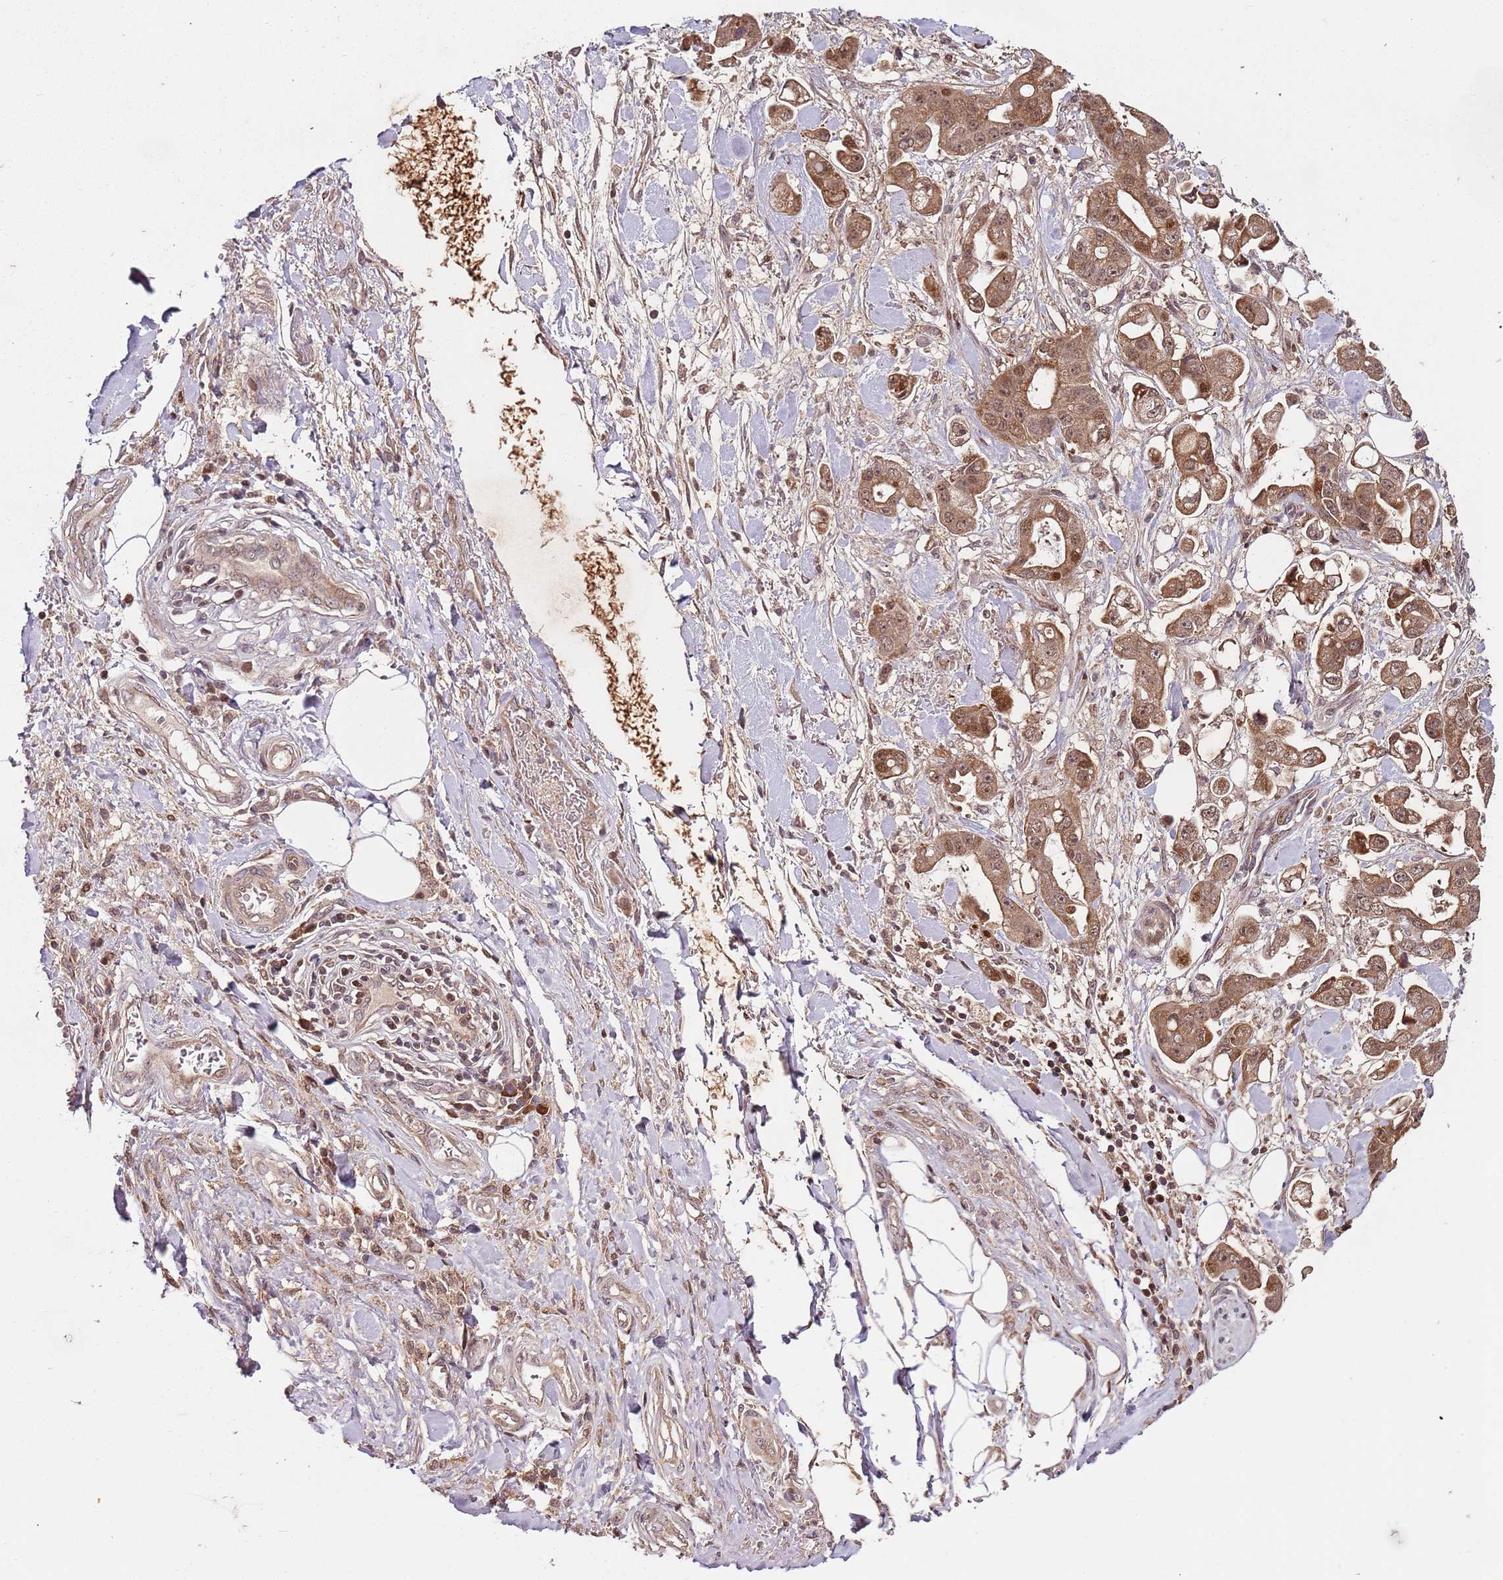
{"staining": {"intensity": "moderate", "quantity": ">75%", "location": "cytoplasmic/membranous,nuclear"}, "tissue": "stomach cancer", "cell_type": "Tumor cells", "image_type": "cancer", "snomed": [{"axis": "morphology", "description": "Adenocarcinoma, NOS"}, {"axis": "topography", "description": "Stomach"}], "caption": "Brown immunohistochemical staining in stomach adenocarcinoma displays moderate cytoplasmic/membranous and nuclear staining in about >75% of tumor cells. (DAB (3,3'-diaminobenzidine) IHC with brightfield microscopy, high magnification).", "gene": "EDC3", "patient": {"sex": "male", "age": 62}}